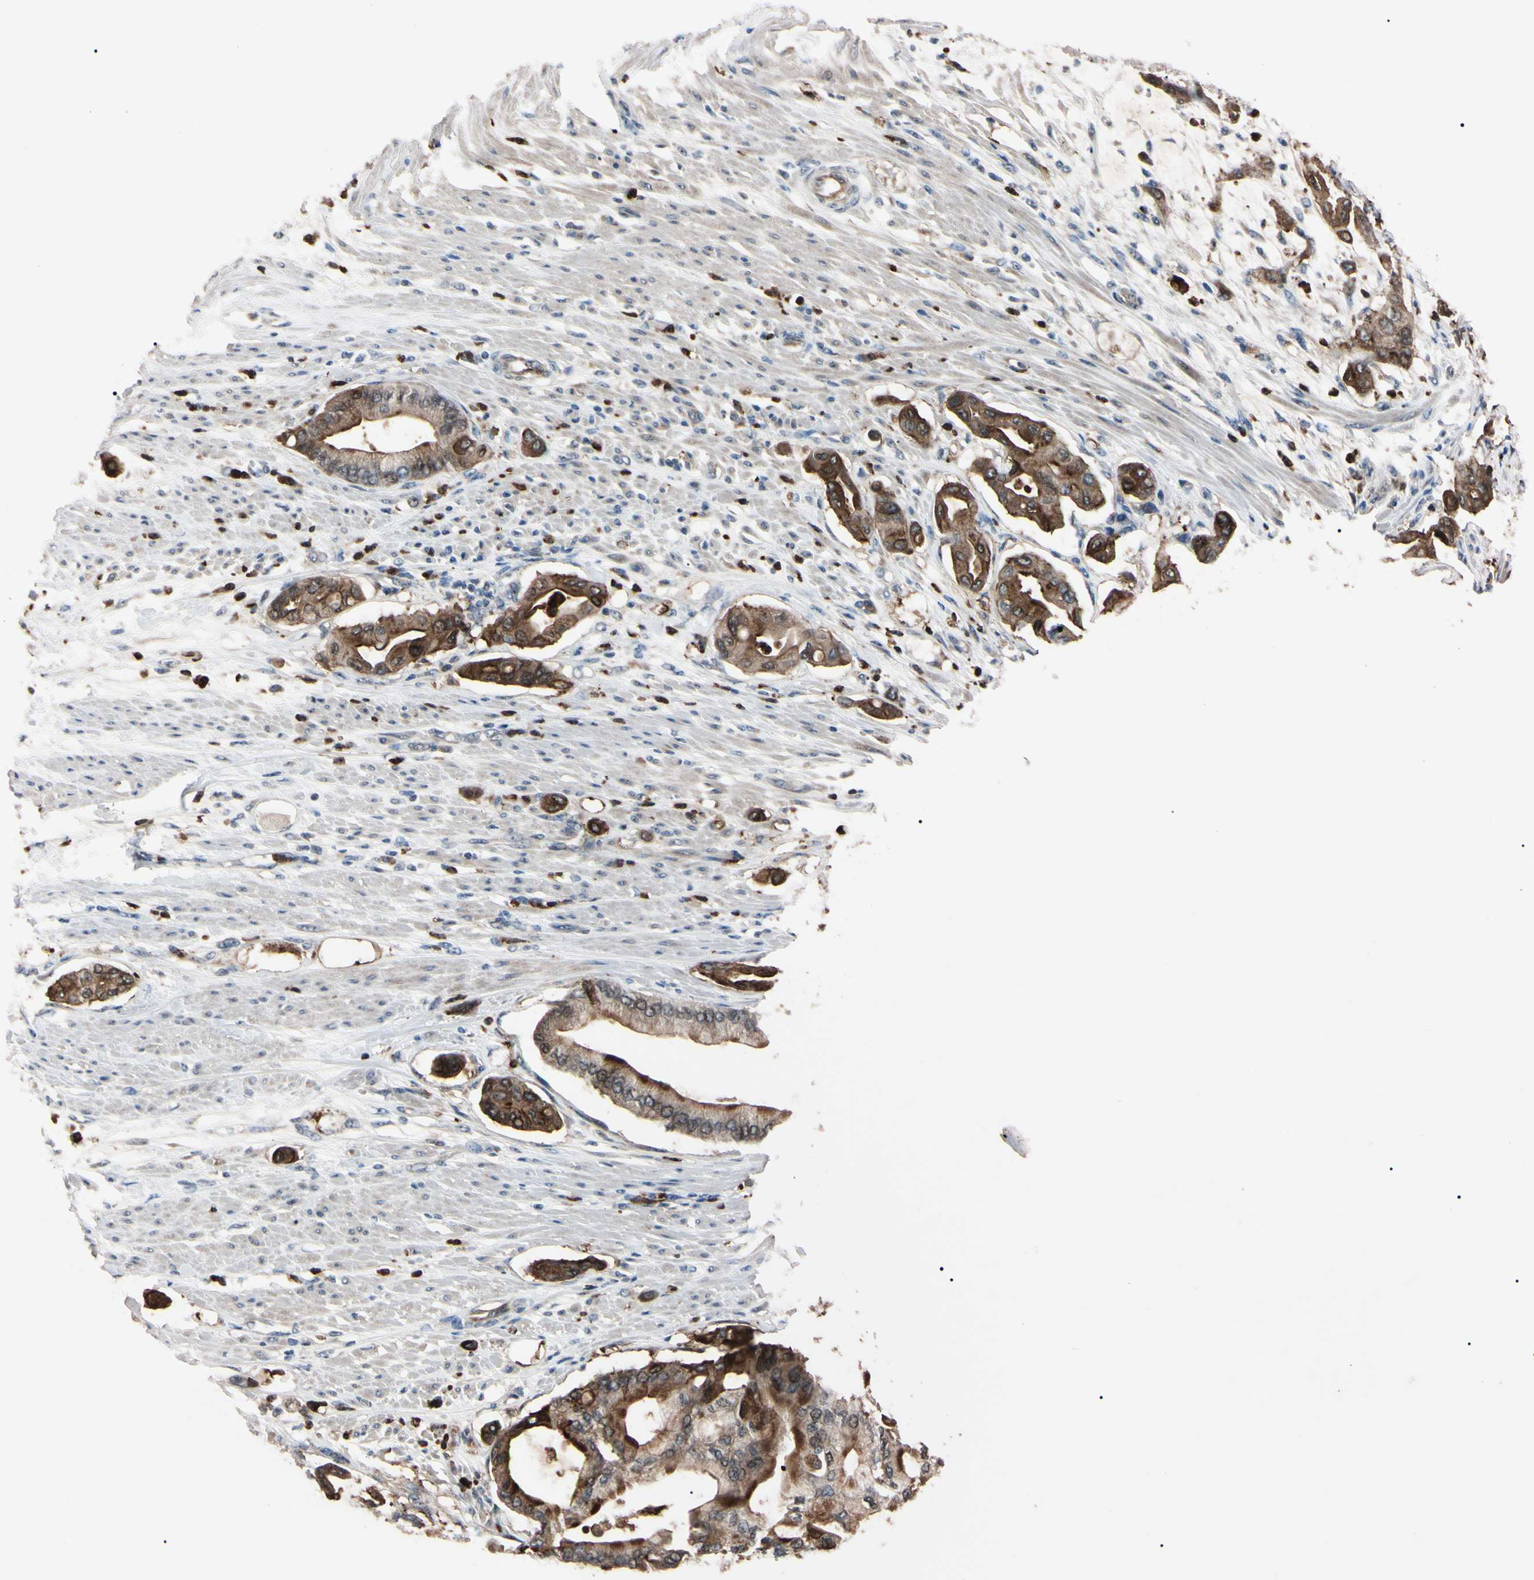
{"staining": {"intensity": "strong", "quantity": "<25%", "location": "cytoplasmic/membranous,nuclear"}, "tissue": "pancreatic cancer", "cell_type": "Tumor cells", "image_type": "cancer", "snomed": [{"axis": "morphology", "description": "Adenocarcinoma, NOS"}, {"axis": "morphology", "description": "Adenocarcinoma, metastatic, NOS"}, {"axis": "topography", "description": "Lymph node"}, {"axis": "topography", "description": "Pancreas"}, {"axis": "topography", "description": "Duodenum"}], "caption": "IHC (DAB) staining of human pancreatic cancer exhibits strong cytoplasmic/membranous and nuclear protein expression in about <25% of tumor cells.", "gene": "TRAF5", "patient": {"sex": "female", "age": 64}}